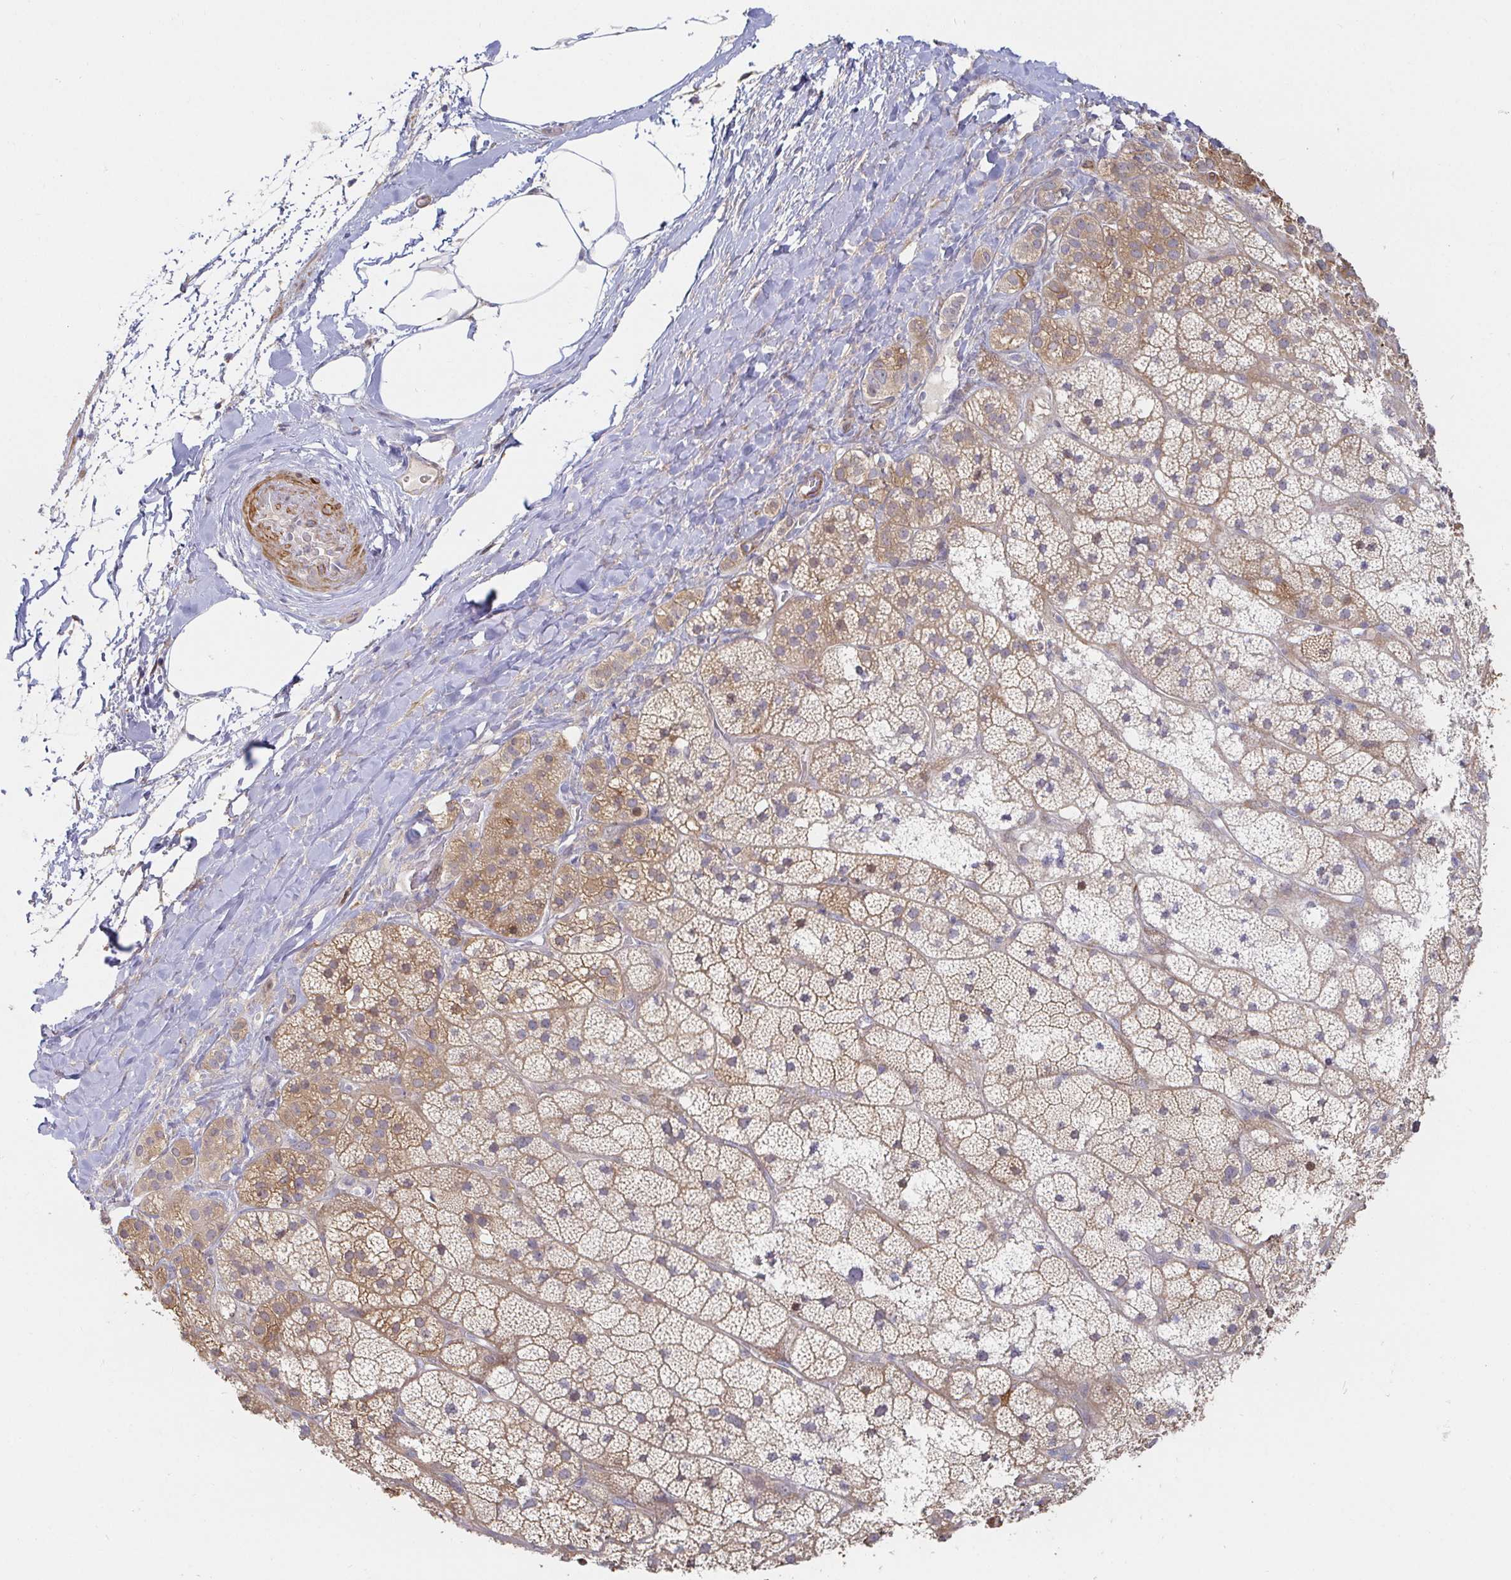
{"staining": {"intensity": "moderate", "quantity": "25%-75%", "location": "cytoplasmic/membranous"}, "tissue": "adrenal gland", "cell_type": "Glandular cells", "image_type": "normal", "snomed": [{"axis": "morphology", "description": "Normal tissue, NOS"}, {"axis": "topography", "description": "Adrenal gland"}], "caption": "Immunohistochemical staining of unremarkable human adrenal gland displays moderate cytoplasmic/membranous protein positivity in about 25%-75% of glandular cells.", "gene": "SSH2", "patient": {"sex": "male", "age": 57}}